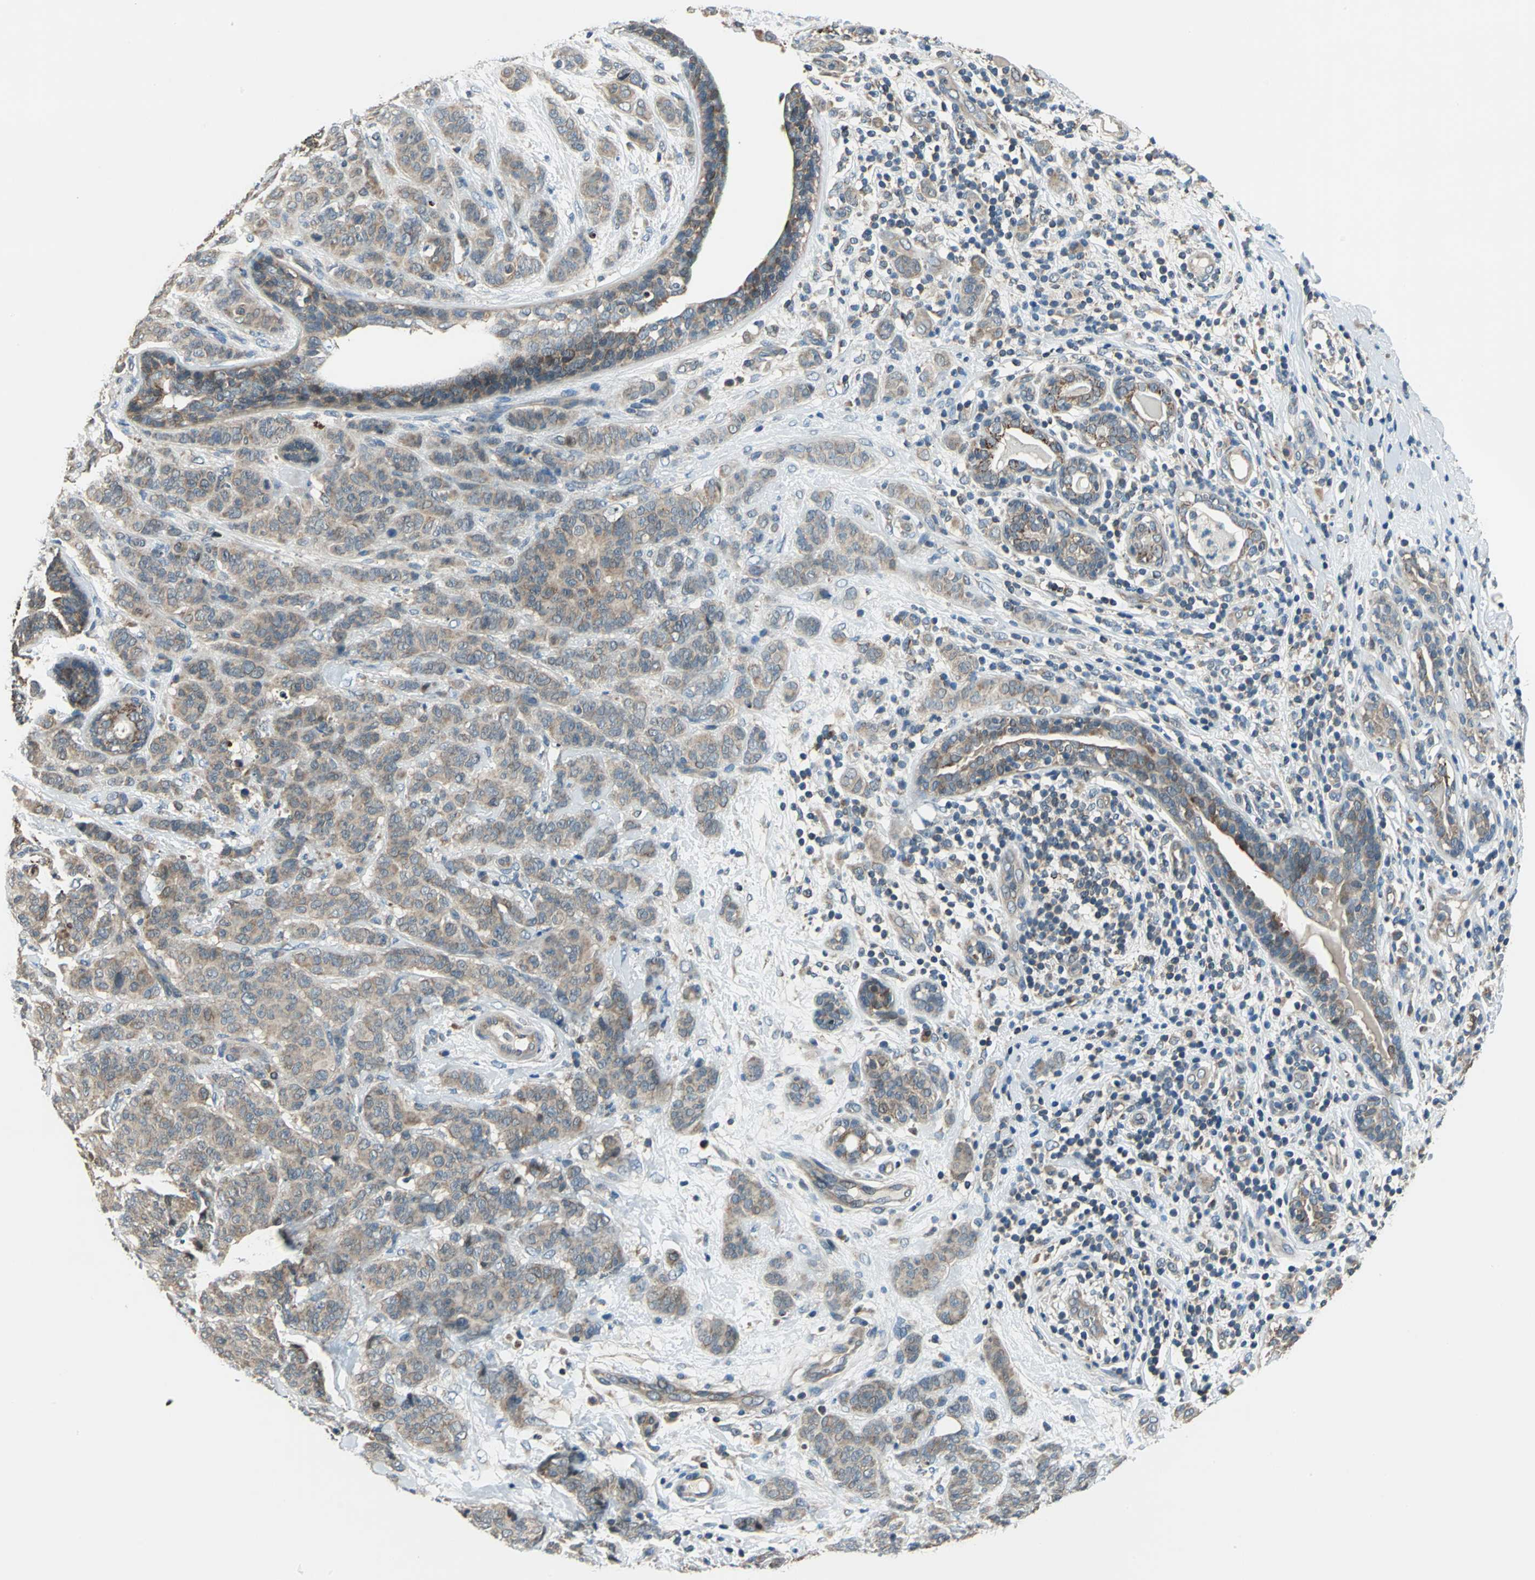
{"staining": {"intensity": "moderate", "quantity": ">75%", "location": "cytoplasmic/membranous"}, "tissue": "breast cancer", "cell_type": "Tumor cells", "image_type": "cancer", "snomed": [{"axis": "morphology", "description": "Duct carcinoma"}, {"axis": "topography", "description": "Breast"}], "caption": "The histopathology image shows staining of breast intraductal carcinoma, revealing moderate cytoplasmic/membranous protein expression (brown color) within tumor cells.", "gene": "TRAK1", "patient": {"sex": "female", "age": 40}}